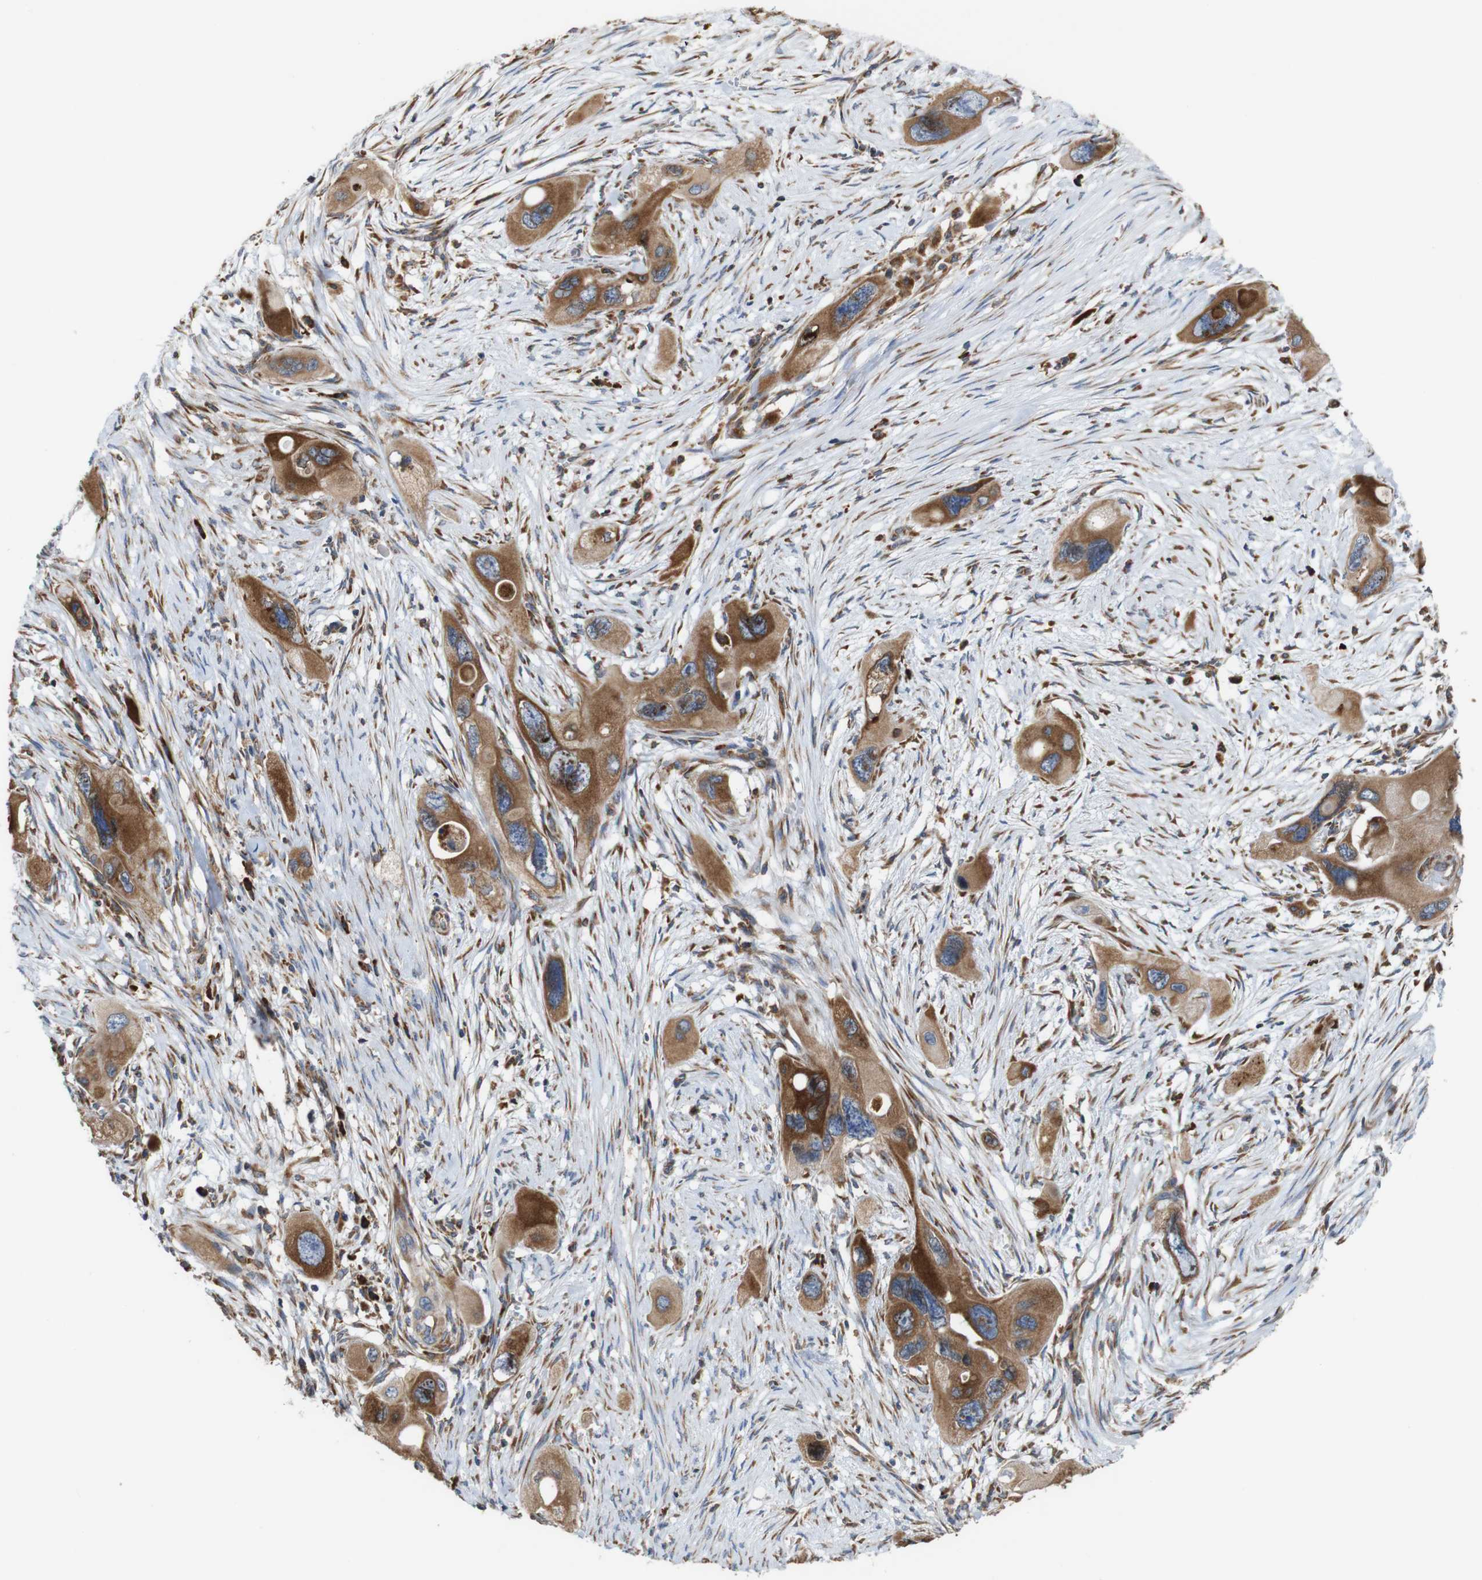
{"staining": {"intensity": "moderate", "quantity": ">75%", "location": "cytoplasmic/membranous"}, "tissue": "pancreatic cancer", "cell_type": "Tumor cells", "image_type": "cancer", "snomed": [{"axis": "morphology", "description": "Adenocarcinoma, NOS"}, {"axis": "topography", "description": "Pancreas"}], "caption": "Immunohistochemistry (DAB (3,3'-diaminobenzidine)) staining of pancreatic cancer shows moderate cytoplasmic/membranous protein positivity in about >75% of tumor cells.", "gene": "UGGT1", "patient": {"sex": "male", "age": 73}}